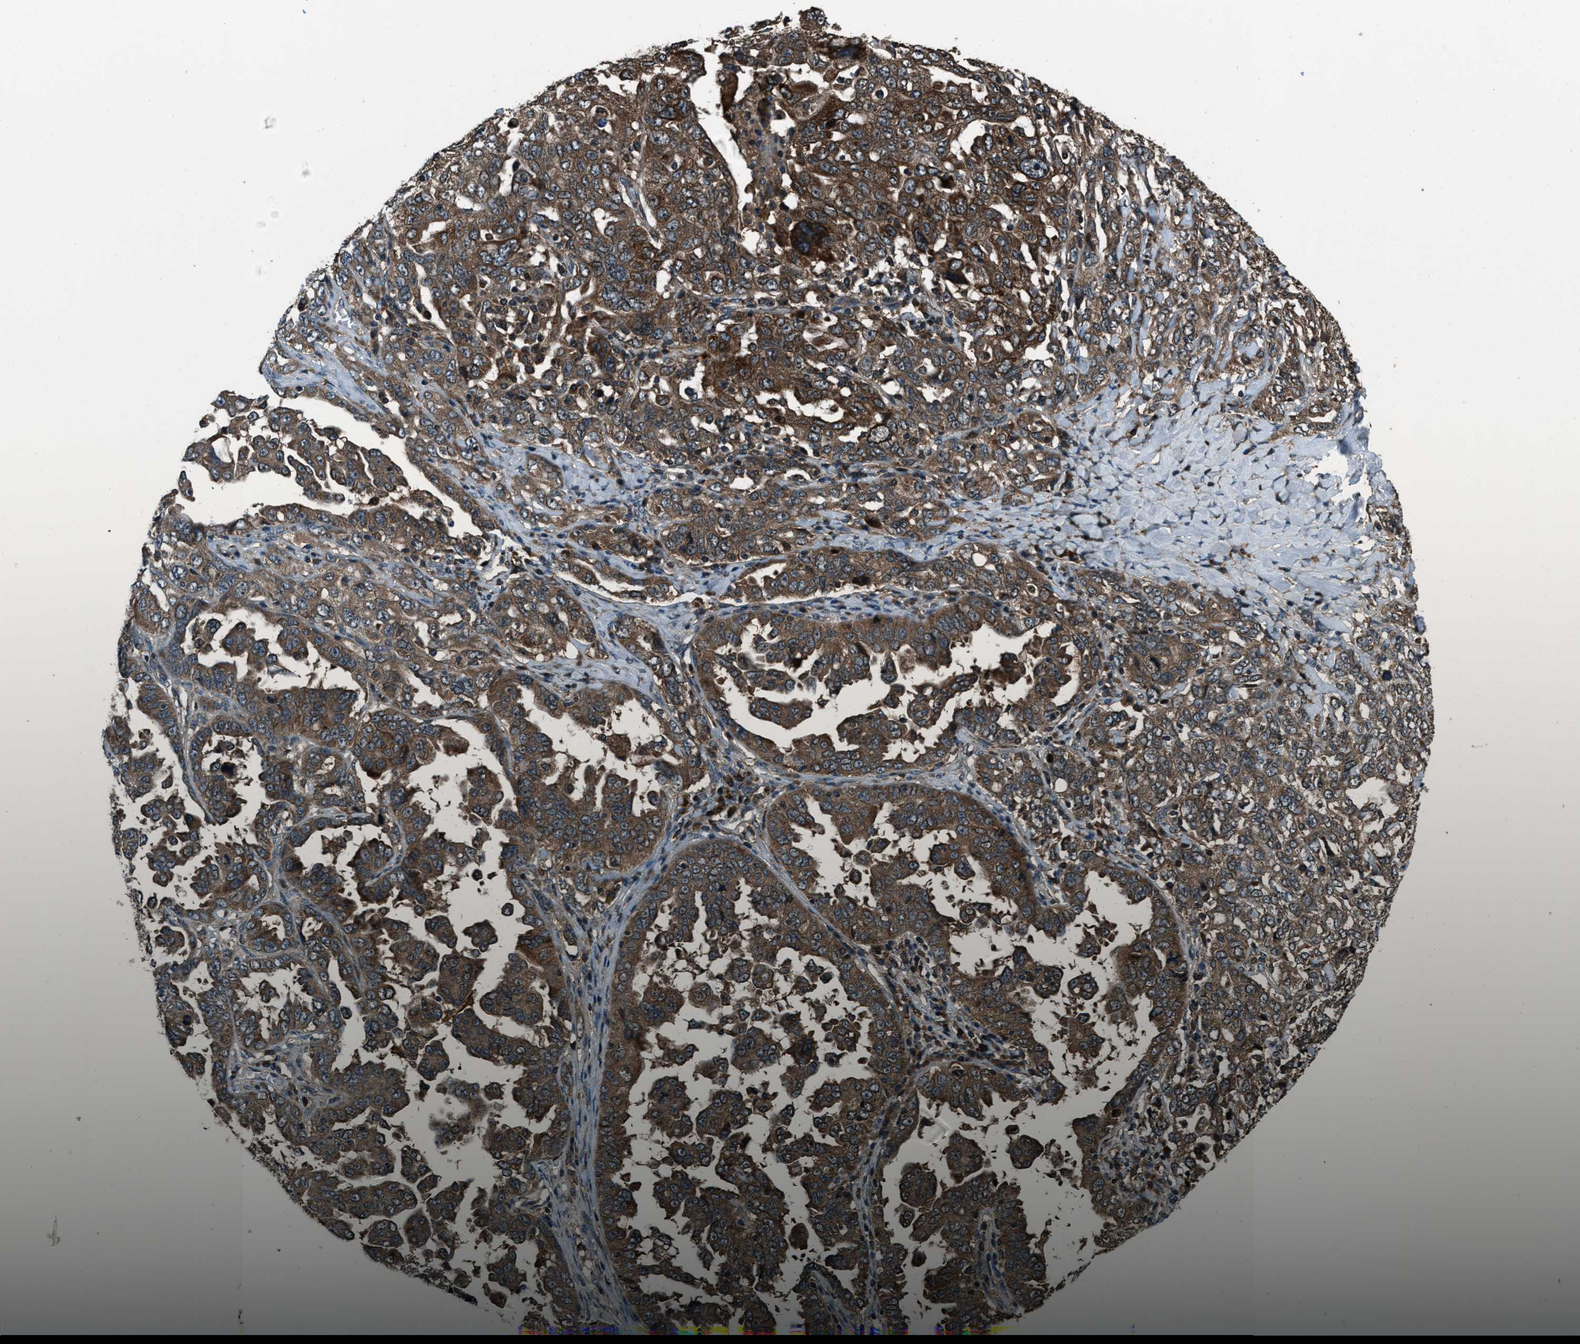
{"staining": {"intensity": "moderate", "quantity": ">75%", "location": "cytoplasmic/membranous"}, "tissue": "ovarian cancer", "cell_type": "Tumor cells", "image_type": "cancer", "snomed": [{"axis": "morphology", "description": "Carcinoma, endometroid"}, {"axis": "topography", "description": "Ovary"}], "caption": "IHC photomicrograph of neoplastic tissue: human ovarian endometroid carcinoma stained using immunohistochemistry (IHC) reveals medium levels of moderate protein expression localized specifically in the cytoplasmic/membranous of tumor cells, appearing as a cytoplasmic/membranous brown color.", "gene": "TRIM4", "patient": {"sex": "female", "age": 62}}